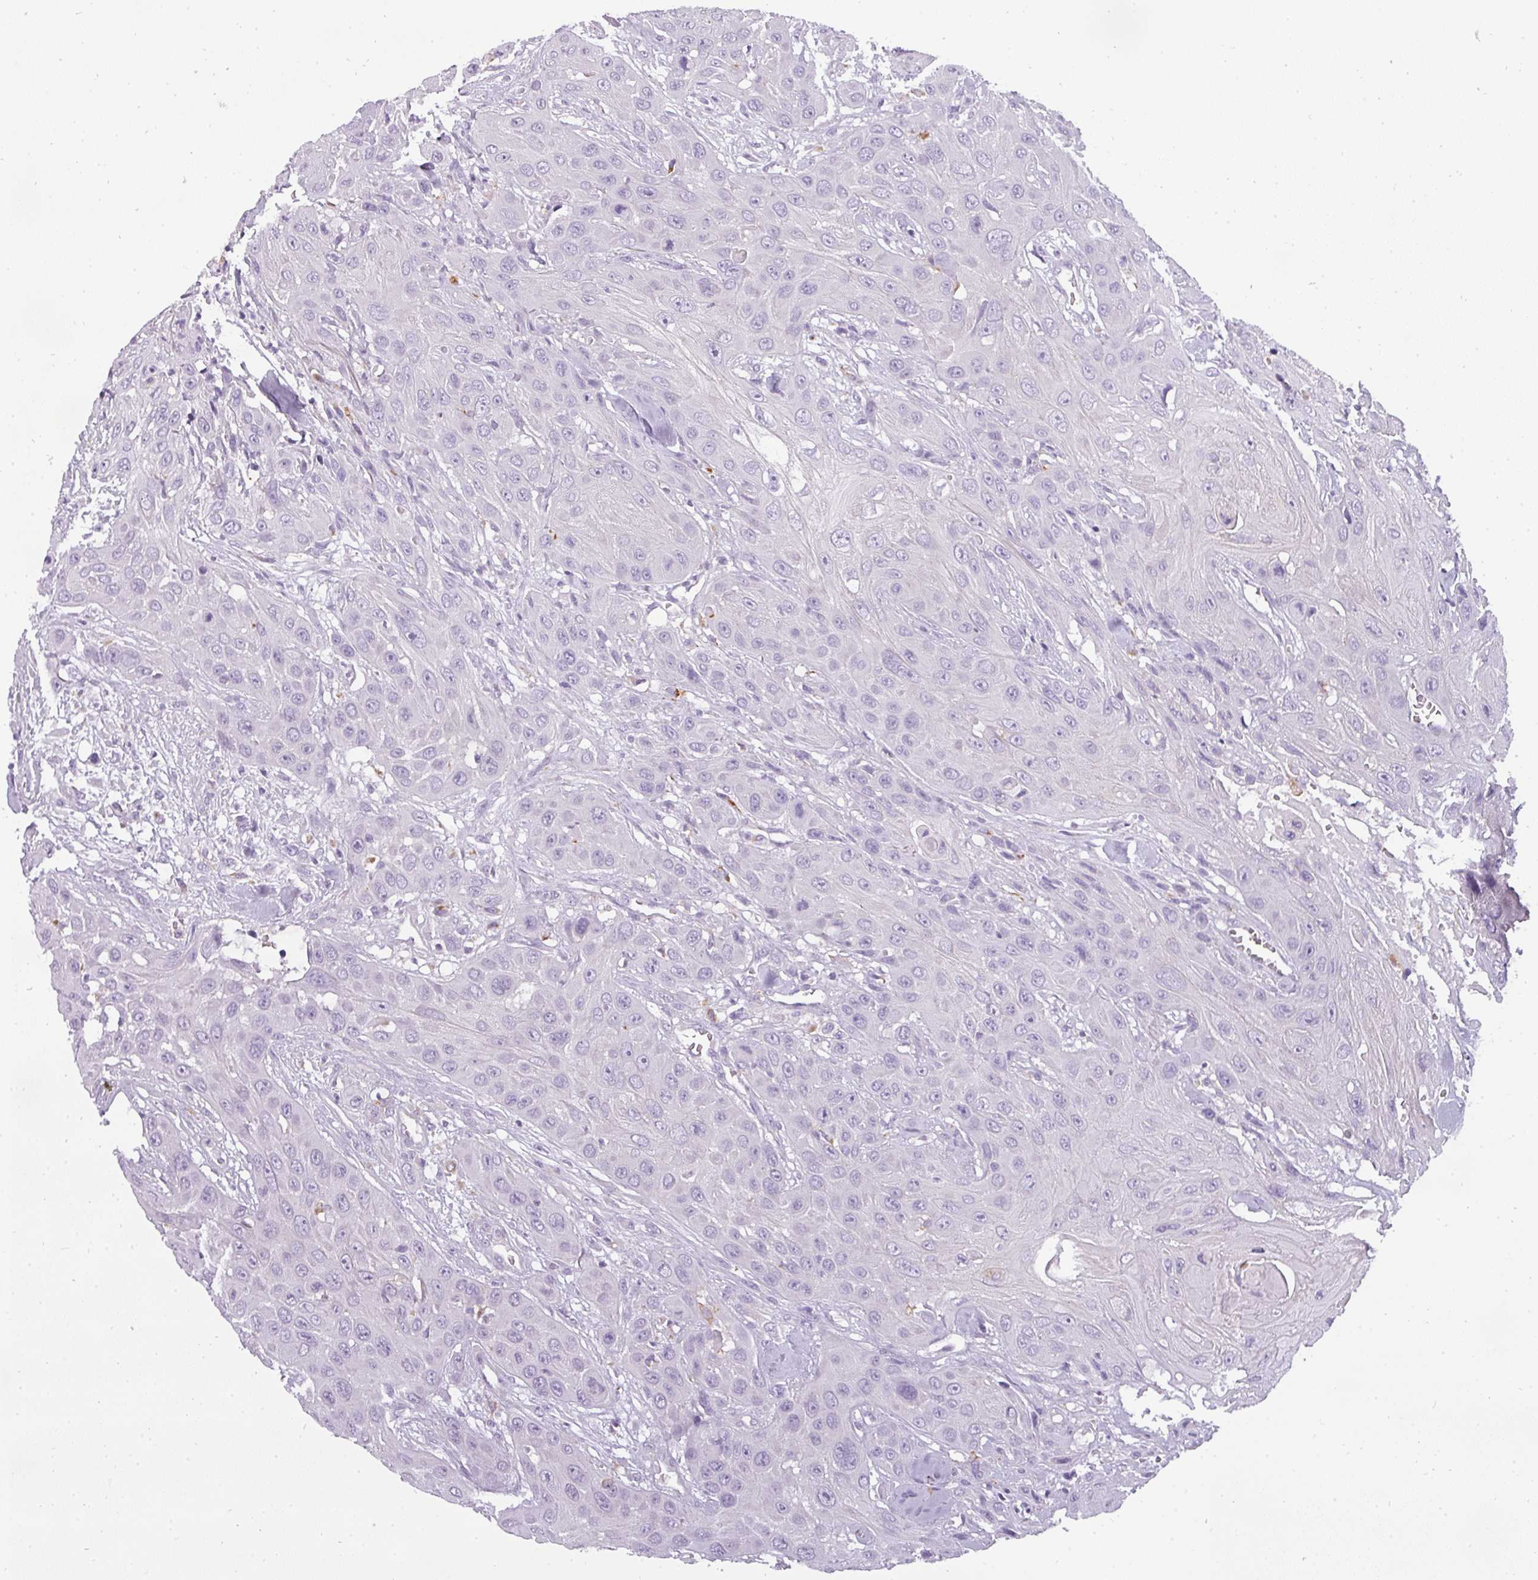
{"staining": {"intensity": "negative", "quantity": "none", "location": "none"}, "tissue": "head and neck cancer", "cell_type": "Tumor cells", "image_type": "cancer", "snomed": [{"axis": "morphology", "description": "Squamous cell carcinoma, NOS"}, {"axis": "topography", "description": "Head-Neck"}], "caption": "IHC of head and neck cancer shows no staining in tumor cells.", "gene": "ATP6V1D", "patient": {"sex": "male", "age": 81}}